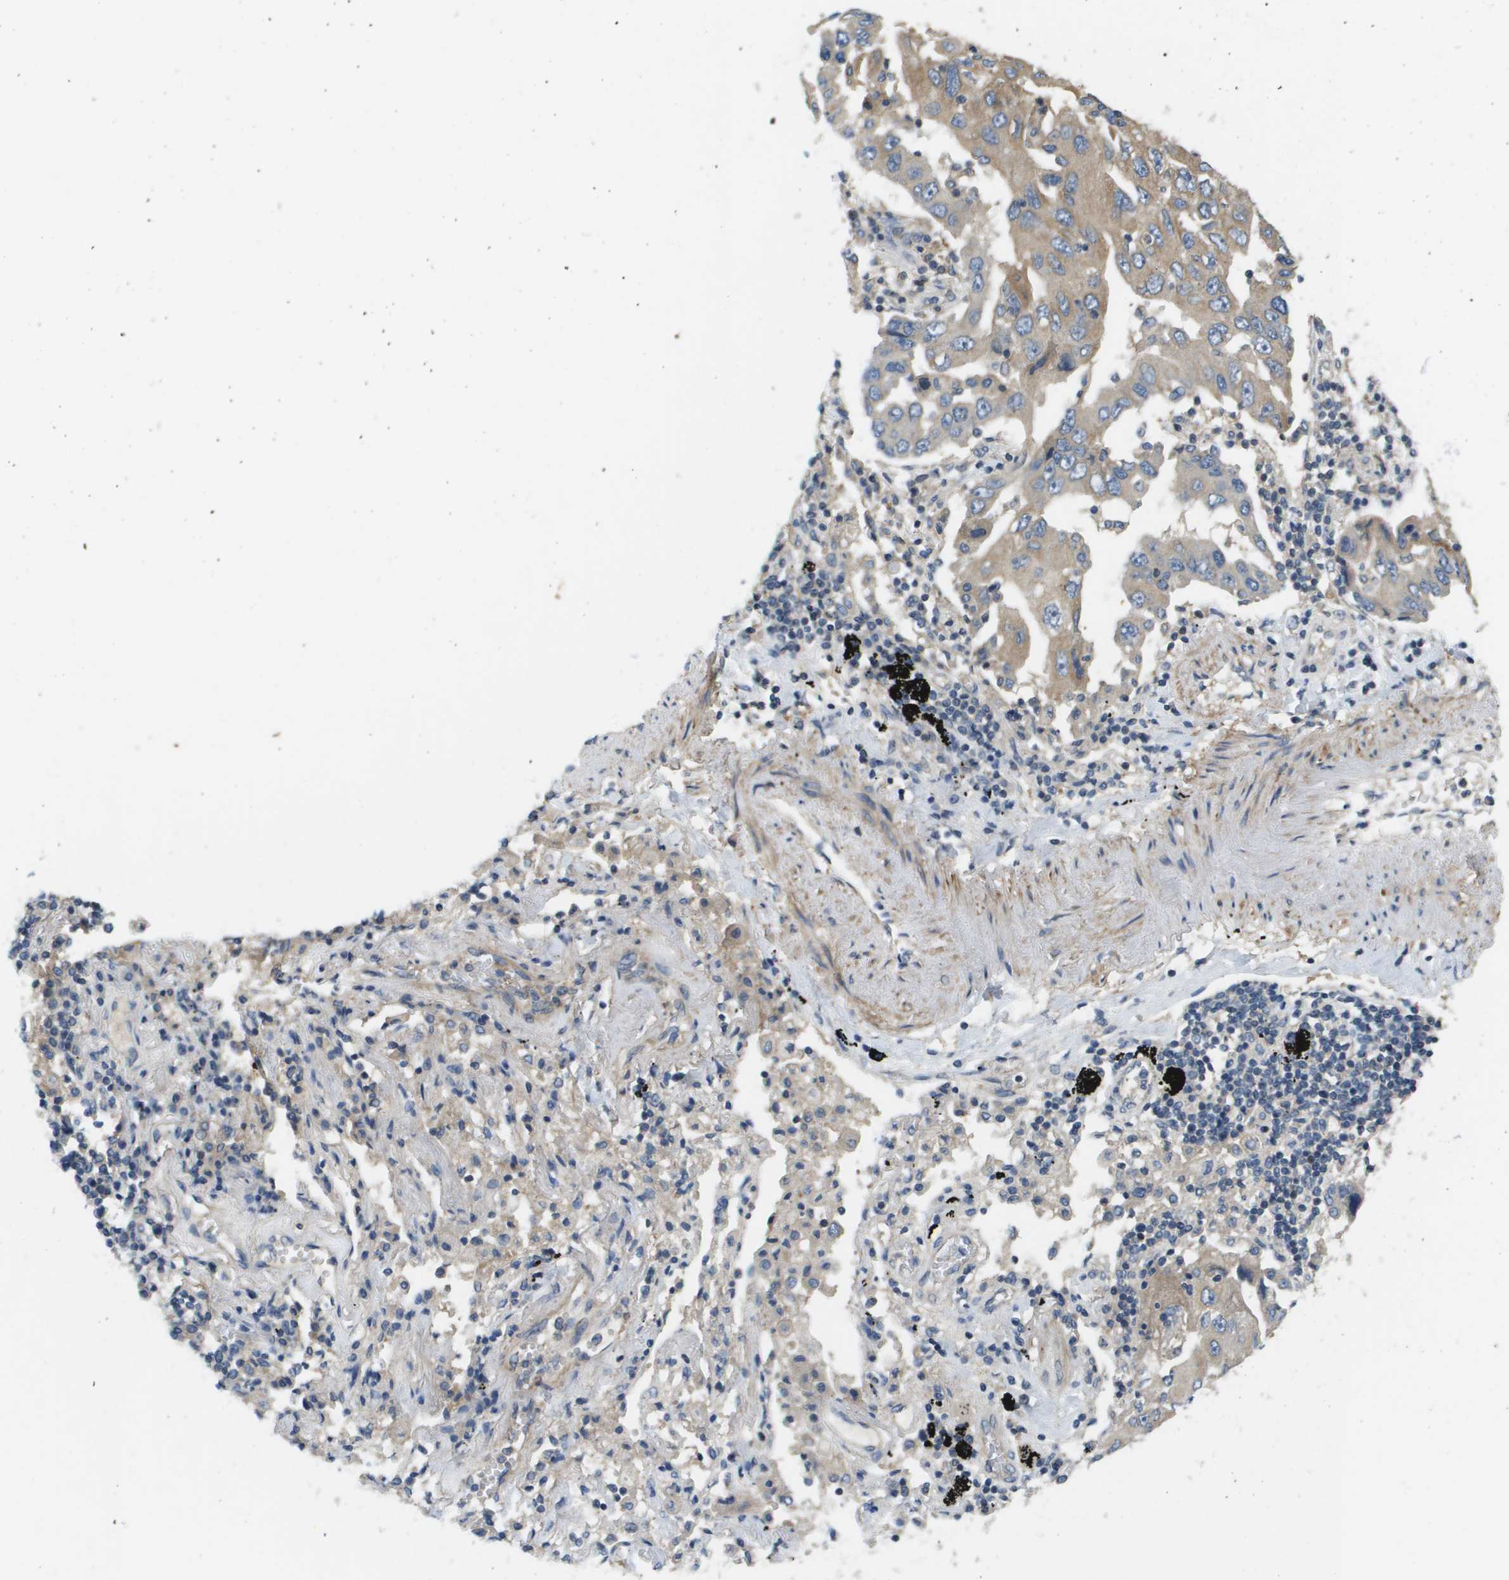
{"staining": {"intensity": "weak", "quantity": "25%-75%", "location": "cytoplasmic/membranous"}, "tissue": "lung cancer", "cell_type": "Tumor cells", "image_type": "cancer", "snomed": [{"axis": "morphology", "description": "Adenocarcinoma, NOS"}, {"axis": "topography", "description": "Lung"}], "caption": "Immunohistochemical staining of human lung cancer exhibits low levels of weak cytoplasmic/membranous protein positivity in approximately 25%-75% of tumor cells.", "gene": "KRT23", "patient": {"sex": "female", "age": 65}}